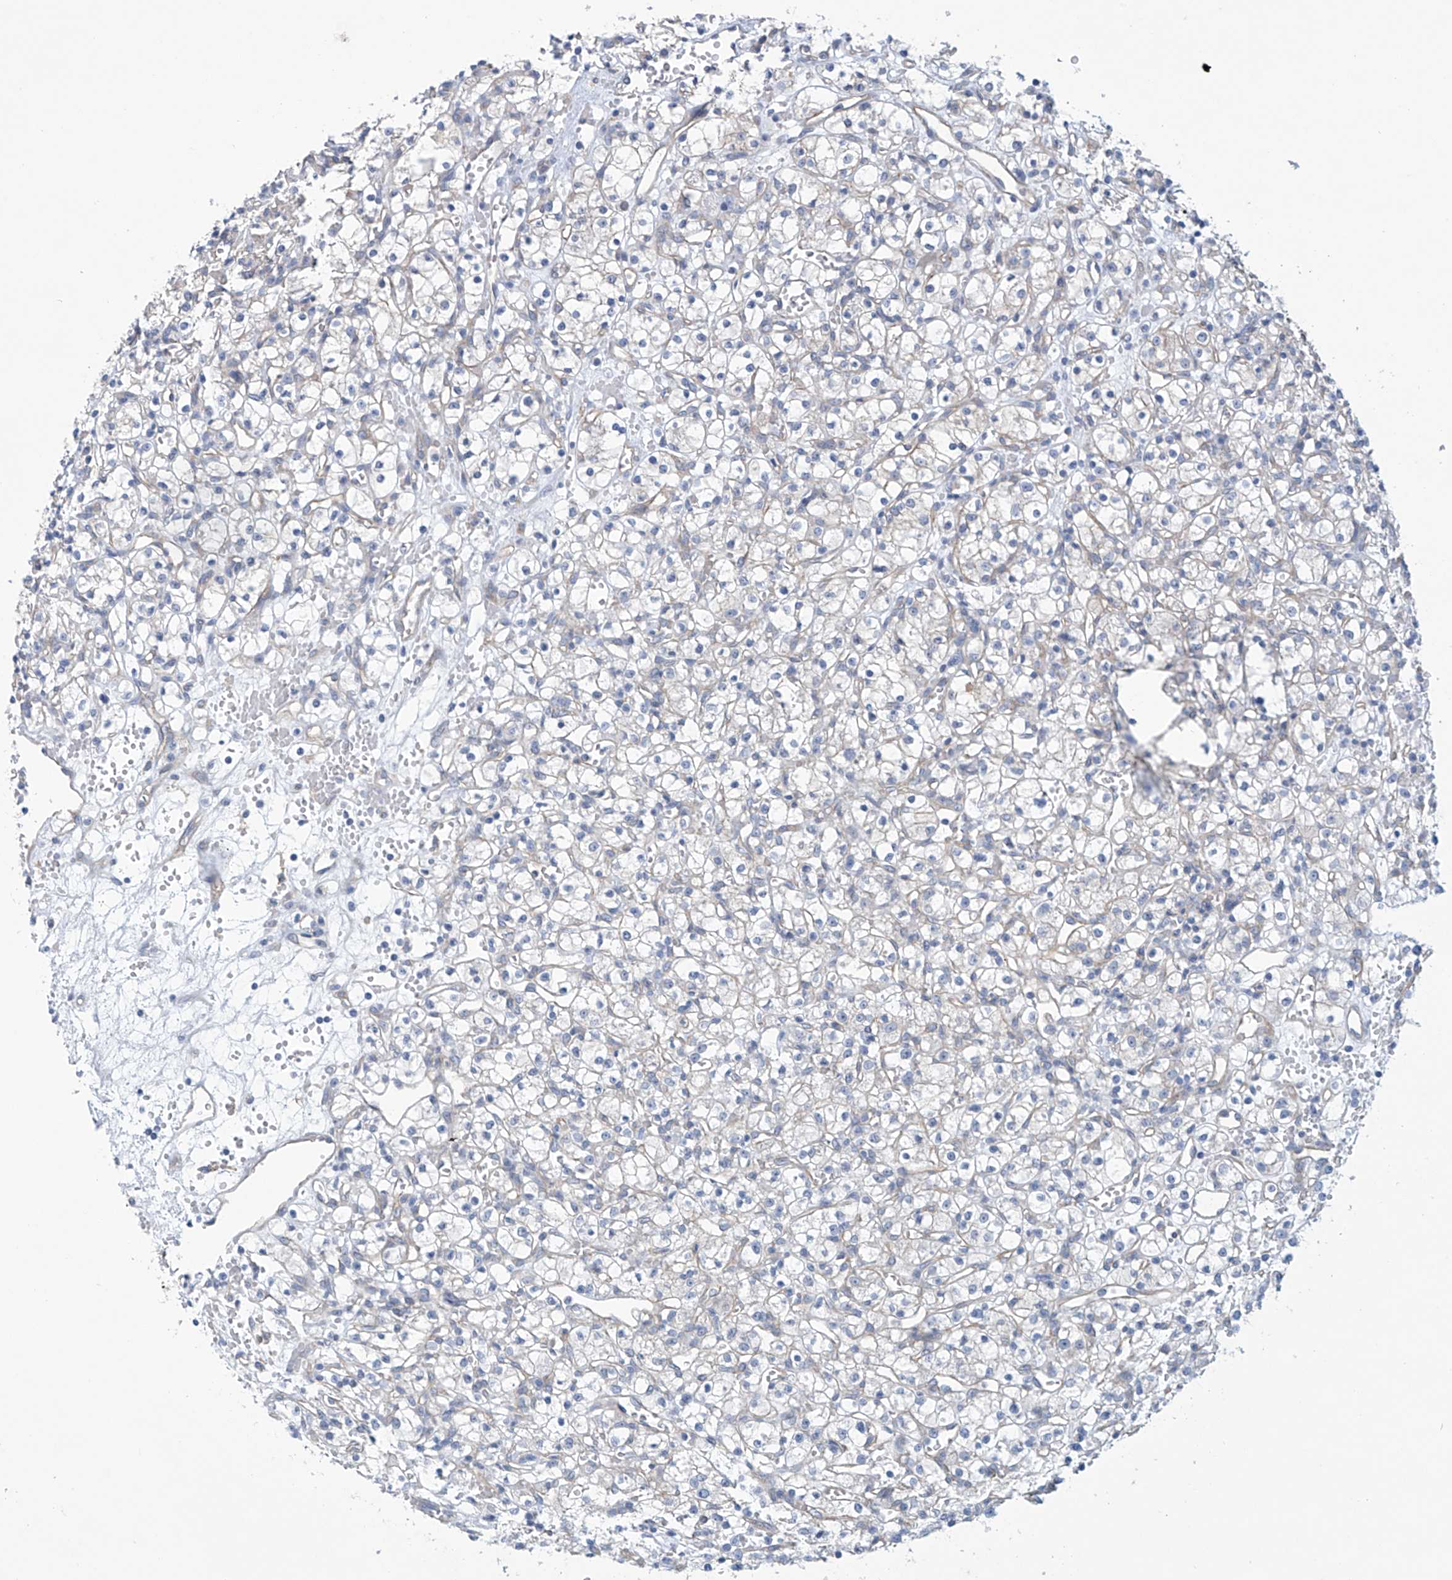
{"staining": {"intensity": "negative", "quantity": "none", "location": "none"}, "tissue": "renal cancer", "cell_type": "Tumor cells", "image_type": "cancer", "snomed": [{"axis": "morphology", "description": "Adenocarcinoma, NOS"}, {"axis": "topography", "description": "Kidney"}], "caption": "This is an immunohistochemistry (IHC) photomicrograph of renal adenocarcinoma. There is no expression in tumor cells.", "gene": "ABHD13", "patient": {"sex": "female", "age": 59}}